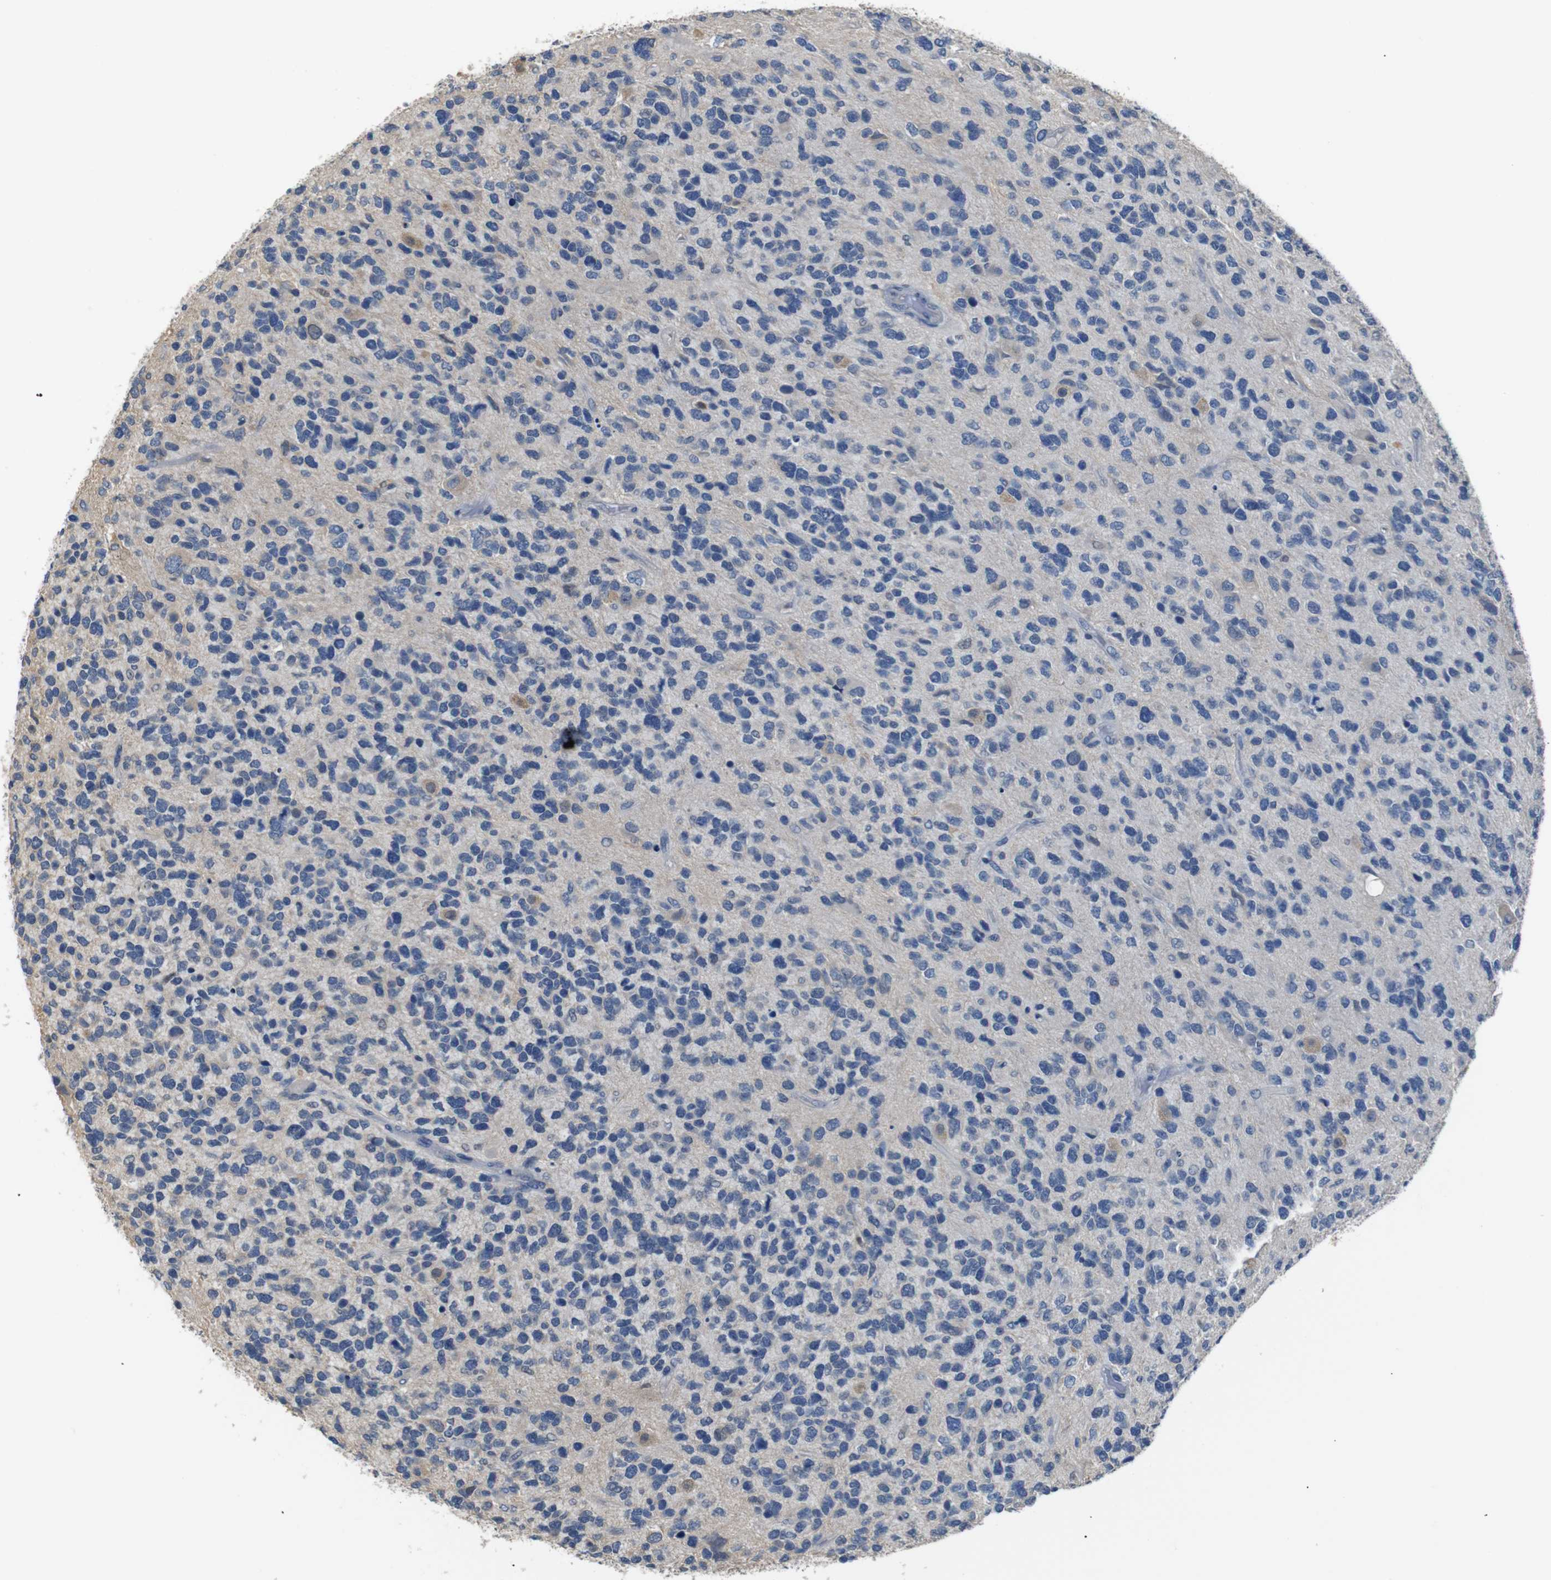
{"staining": {"intensity": "negative", "quantity": "none", "location": "none"}, "tissue": "glioma", "cell_type": "Tumor cells", "image_type": "cancer", "snomed": [{"axis": "morphology", "description": "Glioma, malignant, High grade"}, {"axis": "topography", "description": "Brain"}], "caption": "An immunohistochemistry (IHC) image of malignant glioma (high-grade) is shown. There is no staining in tumor cells of malignant glioma (high-grade).", "gene": "SFN", "patient": {"sex": "female", "age": 58}}